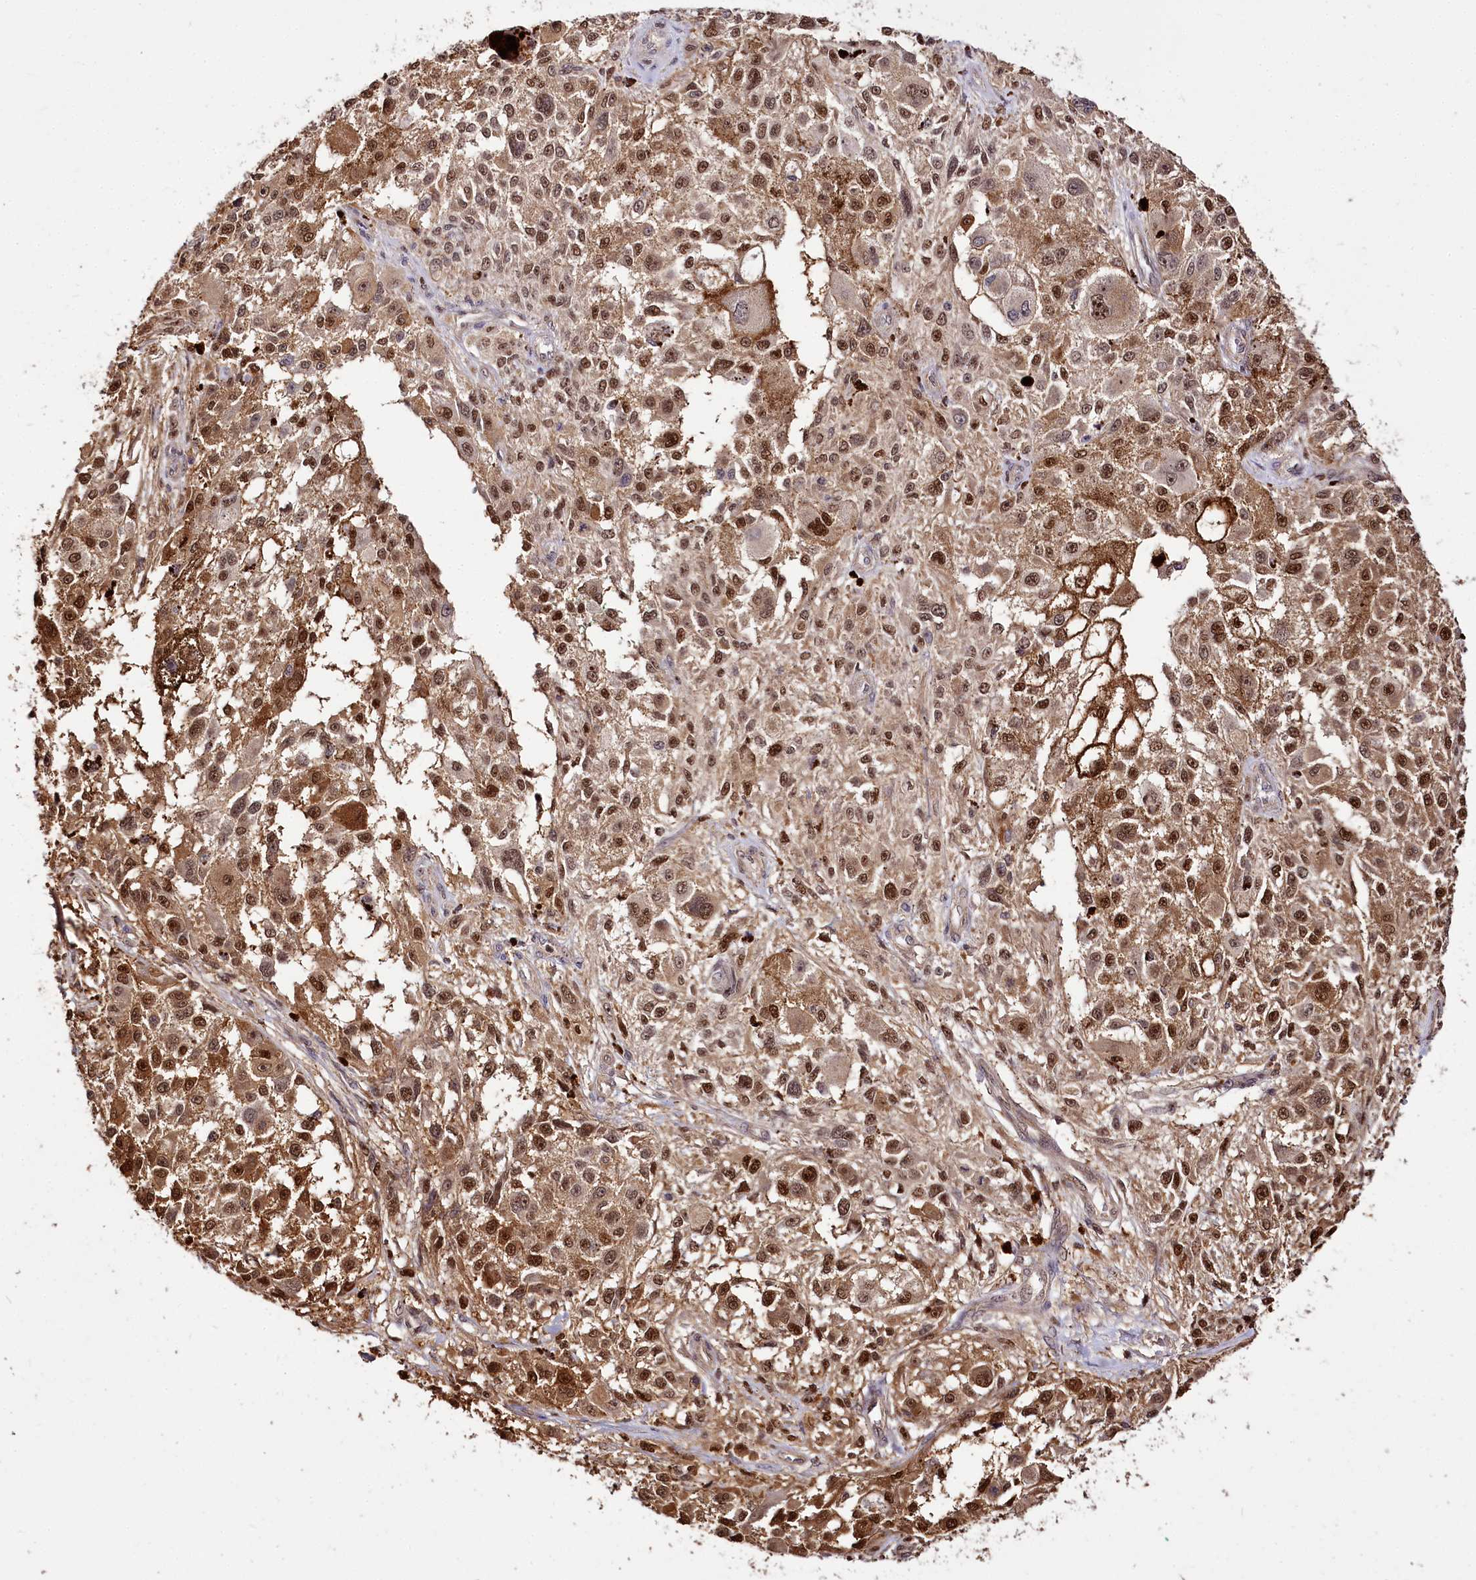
{"staining": {"intensity": "moderate", "quantity": ">75%", "location": "nuclear"}, "tissue": "melanoma", "cell_type": "Tumor cells", "image_type": "cancer", "snomed": [{"axis": "morphology", "description": "Necrosis, NOS"}, {"axis": "morphology", "description": "Malignant melanoma, NOS"}, {"axis": "topography", "description": "Skin"}], "caption": "Immunohistochemical staining of malignant melanoma demonstrates medium levels of moderate nuclear expression in about >75% of tumor cells. (Stains: DAB in brown, nuclei in blue, Microscopy: brightfield microscopy at high magnification).", "gene": "GNL3L", "patient": {"sex": "female", "age": 87}}